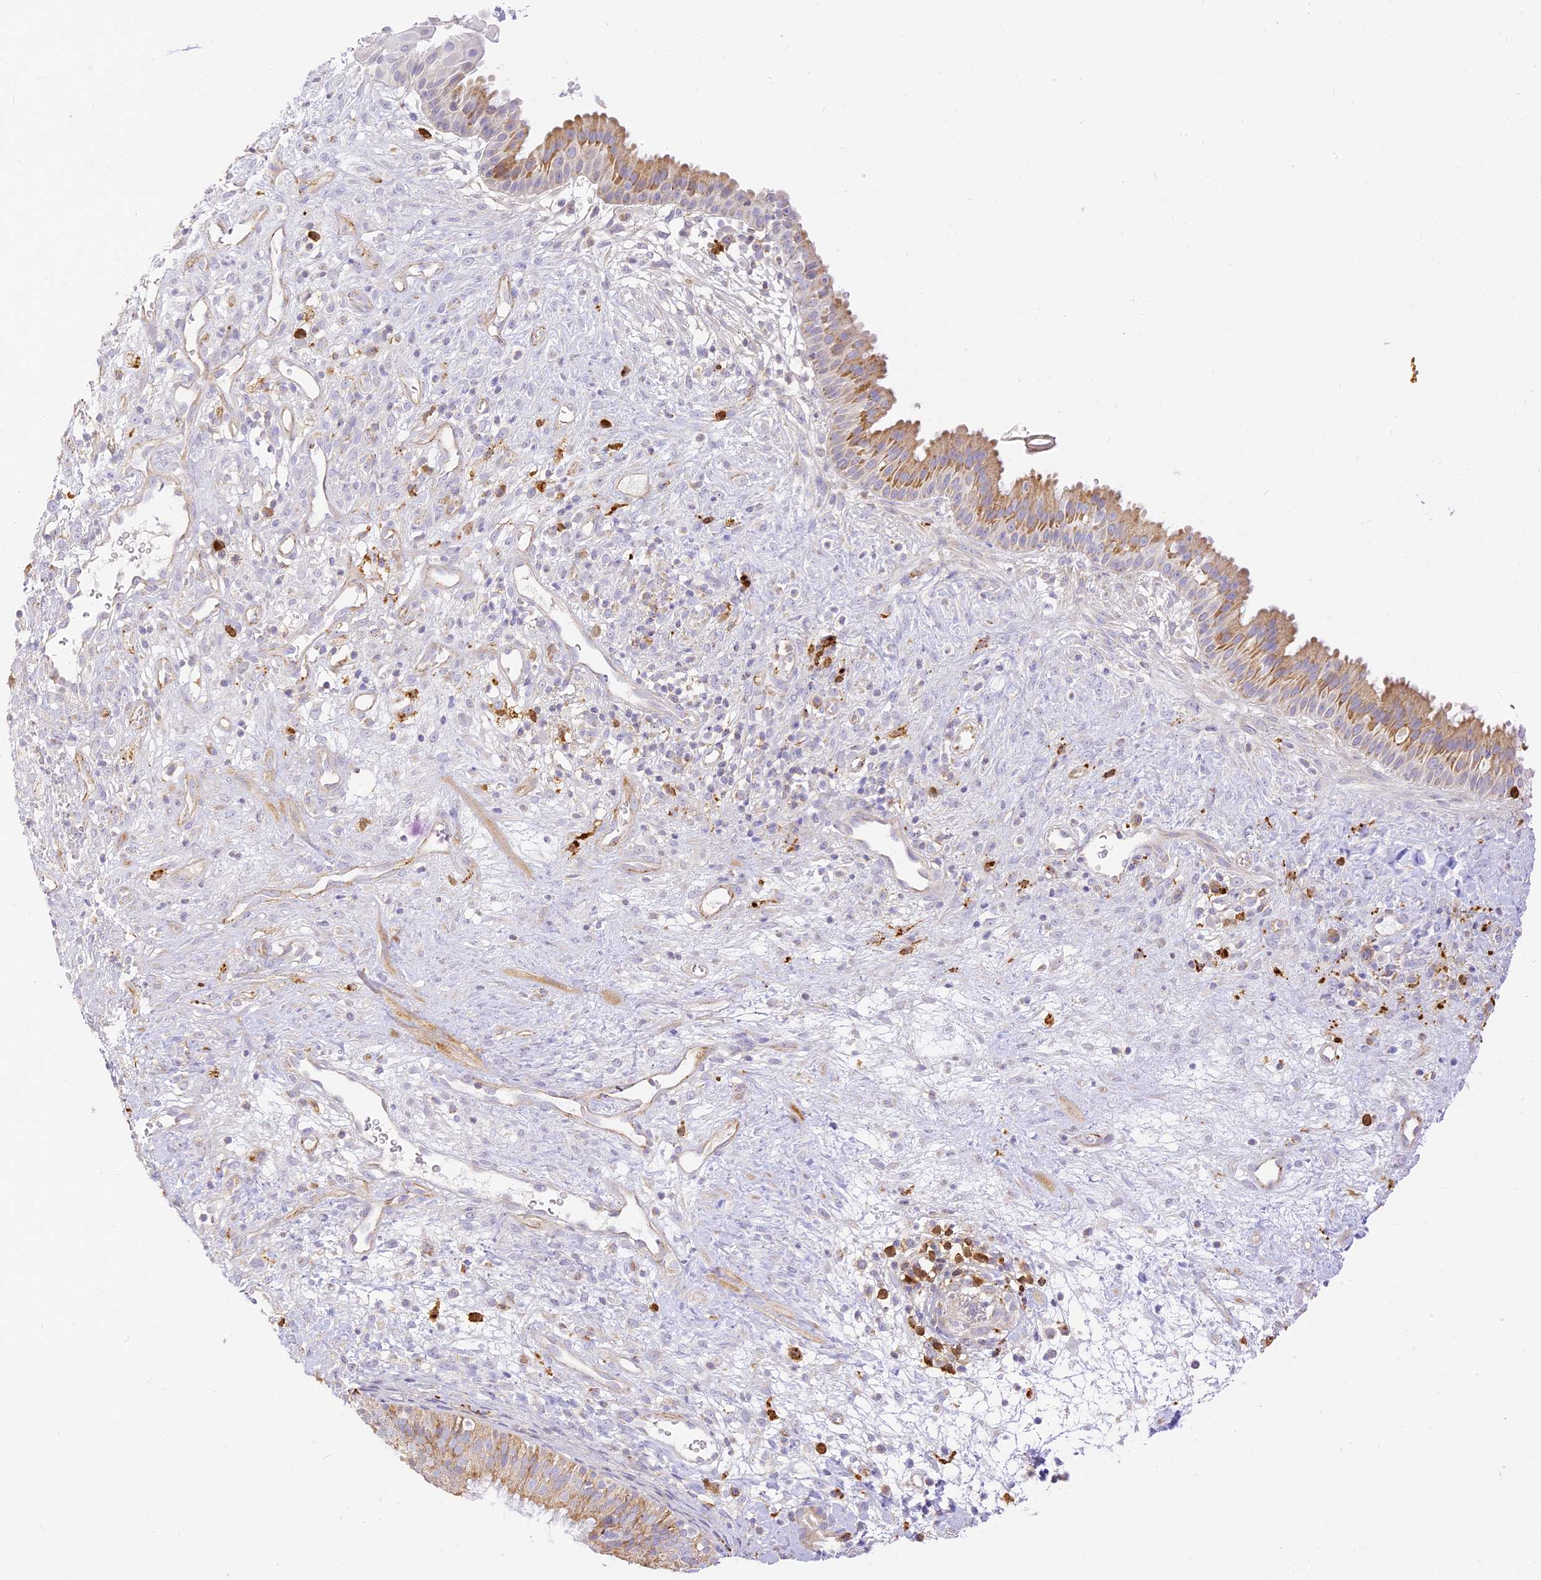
{"staining": {"intensity": "moderate", "quantity": "25%-75%", "location": "cytoplasmic/membranous"}, "tissue": "nasopharynx", "cell_type": "Respiratory epithelial cells", "image_type": "normal", "snomed": [{"axis": "morphology", "description": "Normal tissue, NOS"}, {"axis": "topography", "description": "Nasopharynx"}], "caption": "Protein analysis of normal nasopharynx demonstrates moderate cytoplasmic/membranous staining in about 25%-75% of respiratory epithelial cells.", "gene": "LRRC15", "patient": {"sex": "male", "age": 22}}